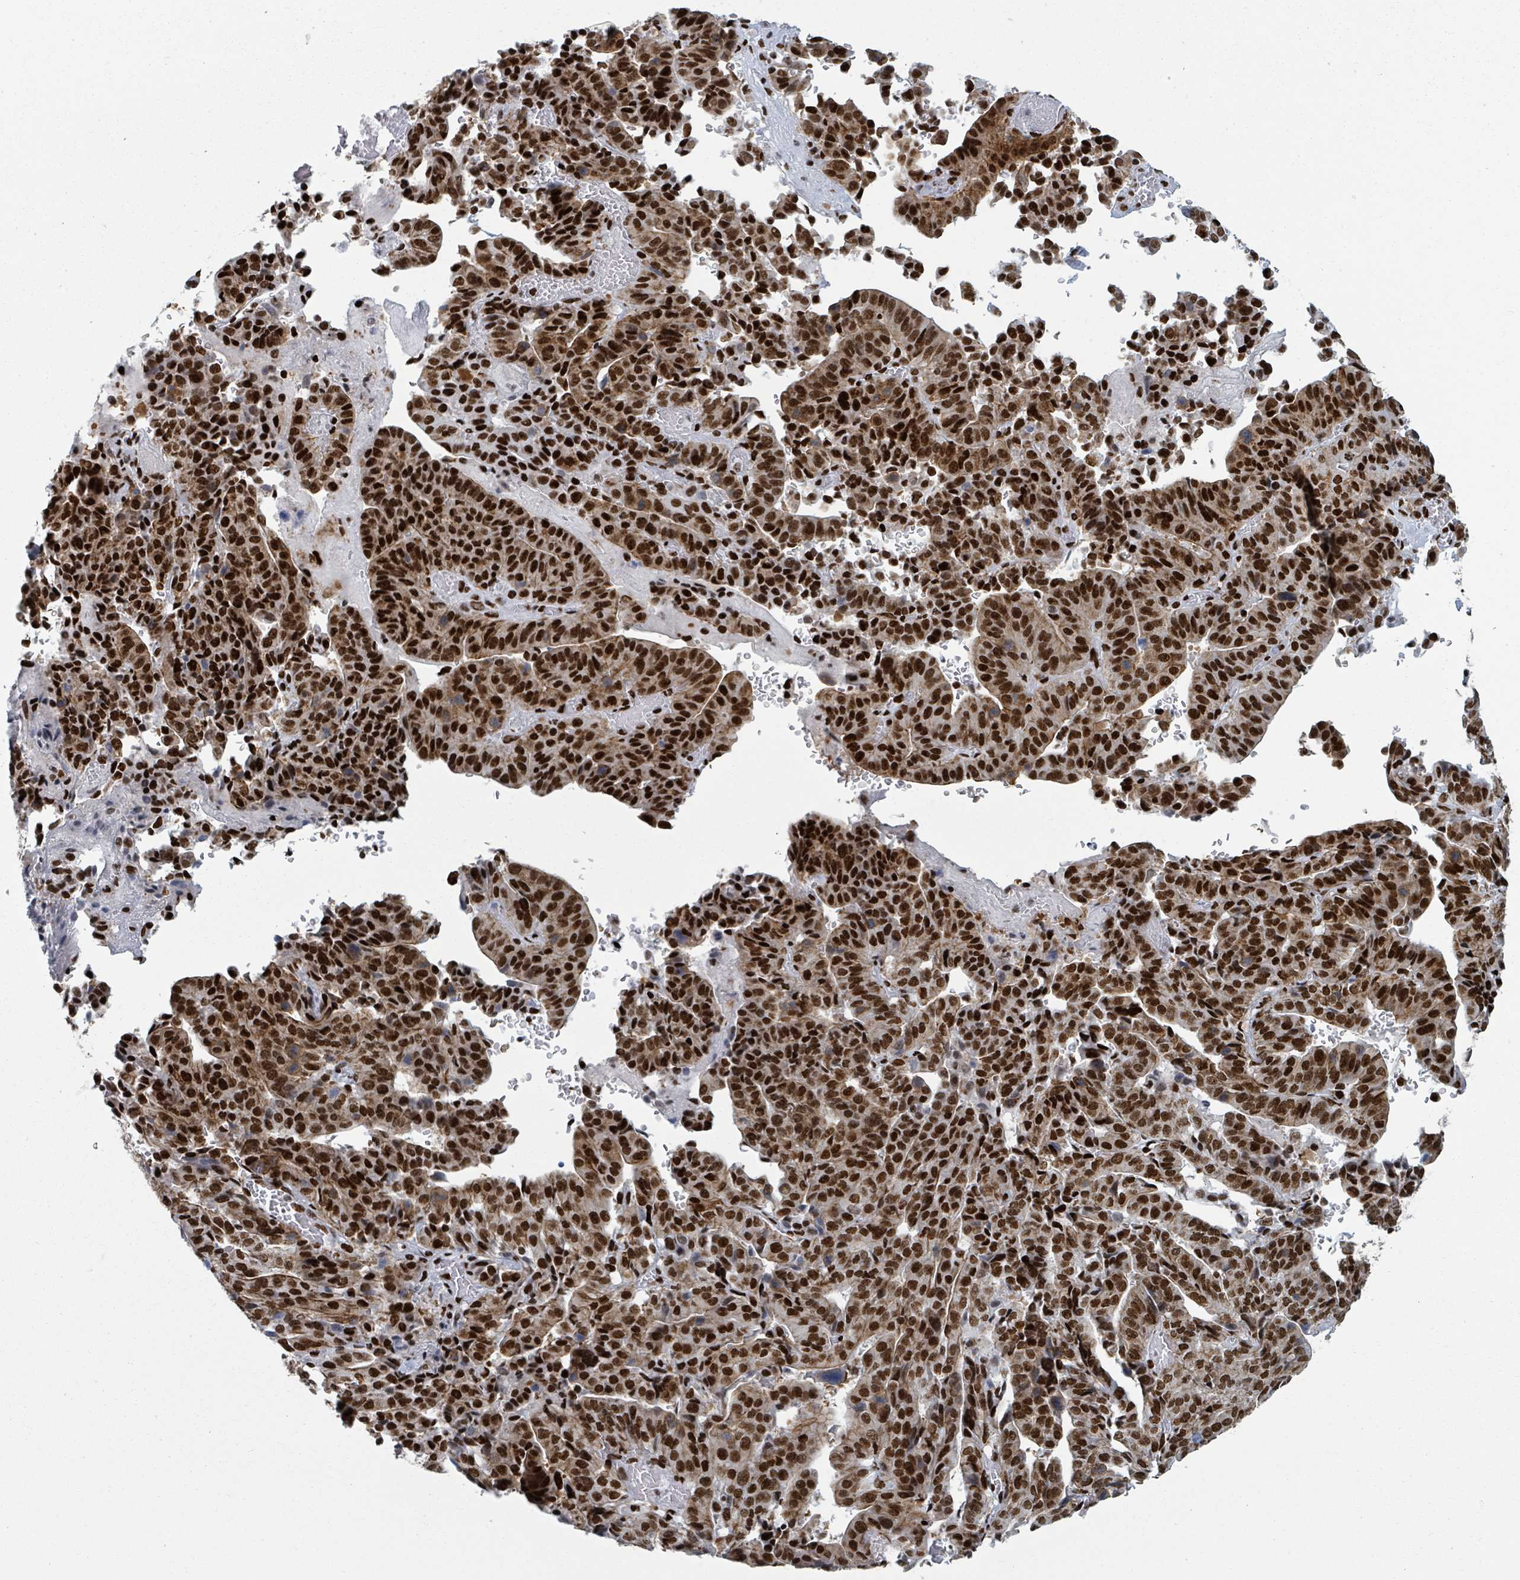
{"staining": {"intensity": "strong", "quantity": ">75%", "location": "nuclear"}, "tissue": "stomach cancer", "cell_type": "Tumor cells", "image_type": "cancer", "snomed": [{"axis": "morphology", "description": "Adenocarcinoma, NOS"}, {"axis": "topography", "description": "Stomach"}], "caption": "Immunohistochemistry (DAB (3,3'-diaminobenzidine)) staining of human stomach cancer (adenocarcinoma) displays strong nuclear protein staining in about >75% of tumor cells.", "gene": "DHX16", "patient": {"sex": "male", "age": 48}}